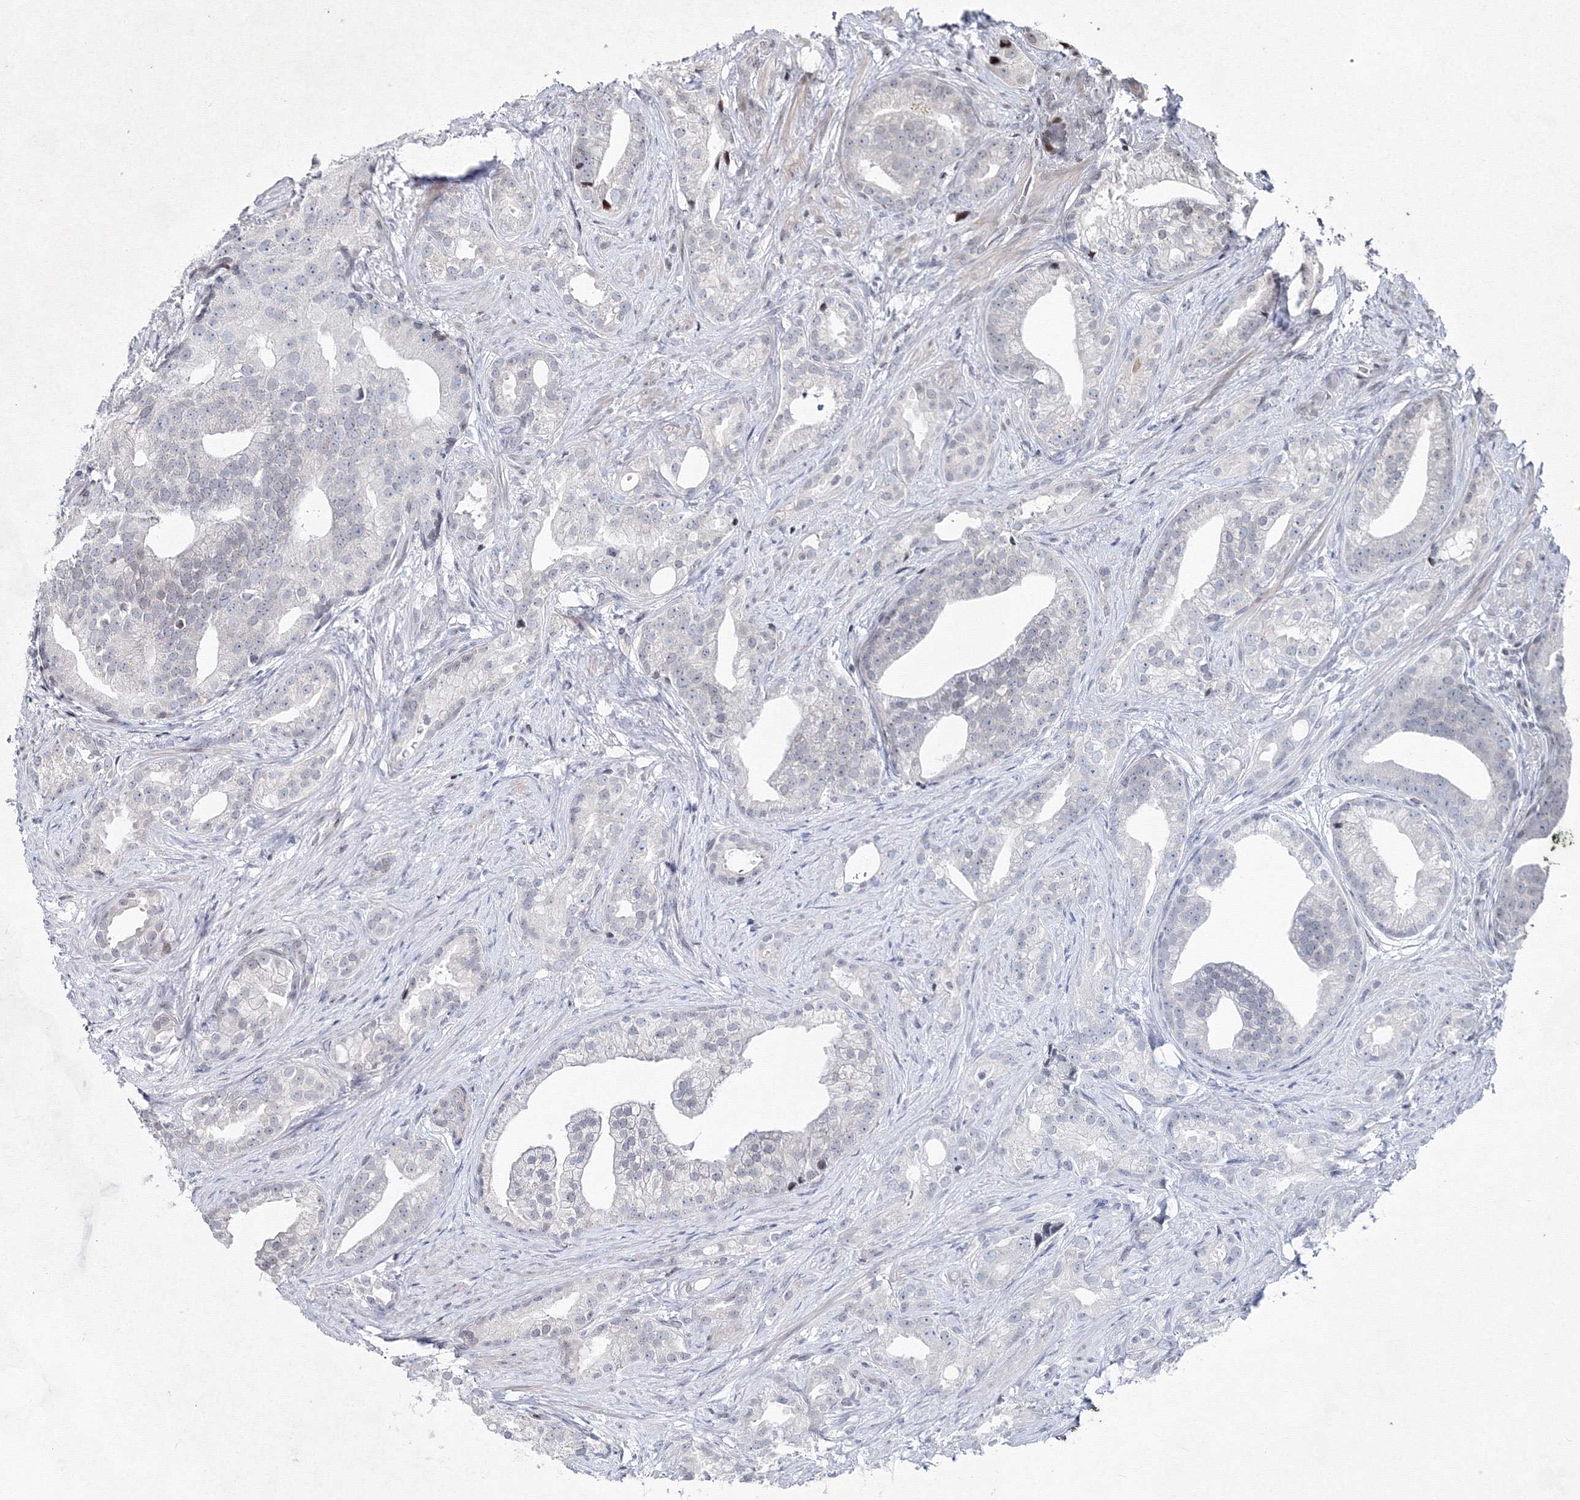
{"staining": {"intensity": "negative", "quantity": "none", "location": "none"}, "tissue": "prostate cancer", "cell_type": "Tumor cells", "image_type": "cancer", "snomed": [{"axis": "morphology", "description": "Adenocarcinoma, Low grade"}, {"axis": "topography", "description": "Prostate"}], "caption": "Tumor cells show no significant protein staining in low-grade adenocarcinoma (prostate).", "gene": "SMIM29", "patient": {"sex": "male", "age": 71}}